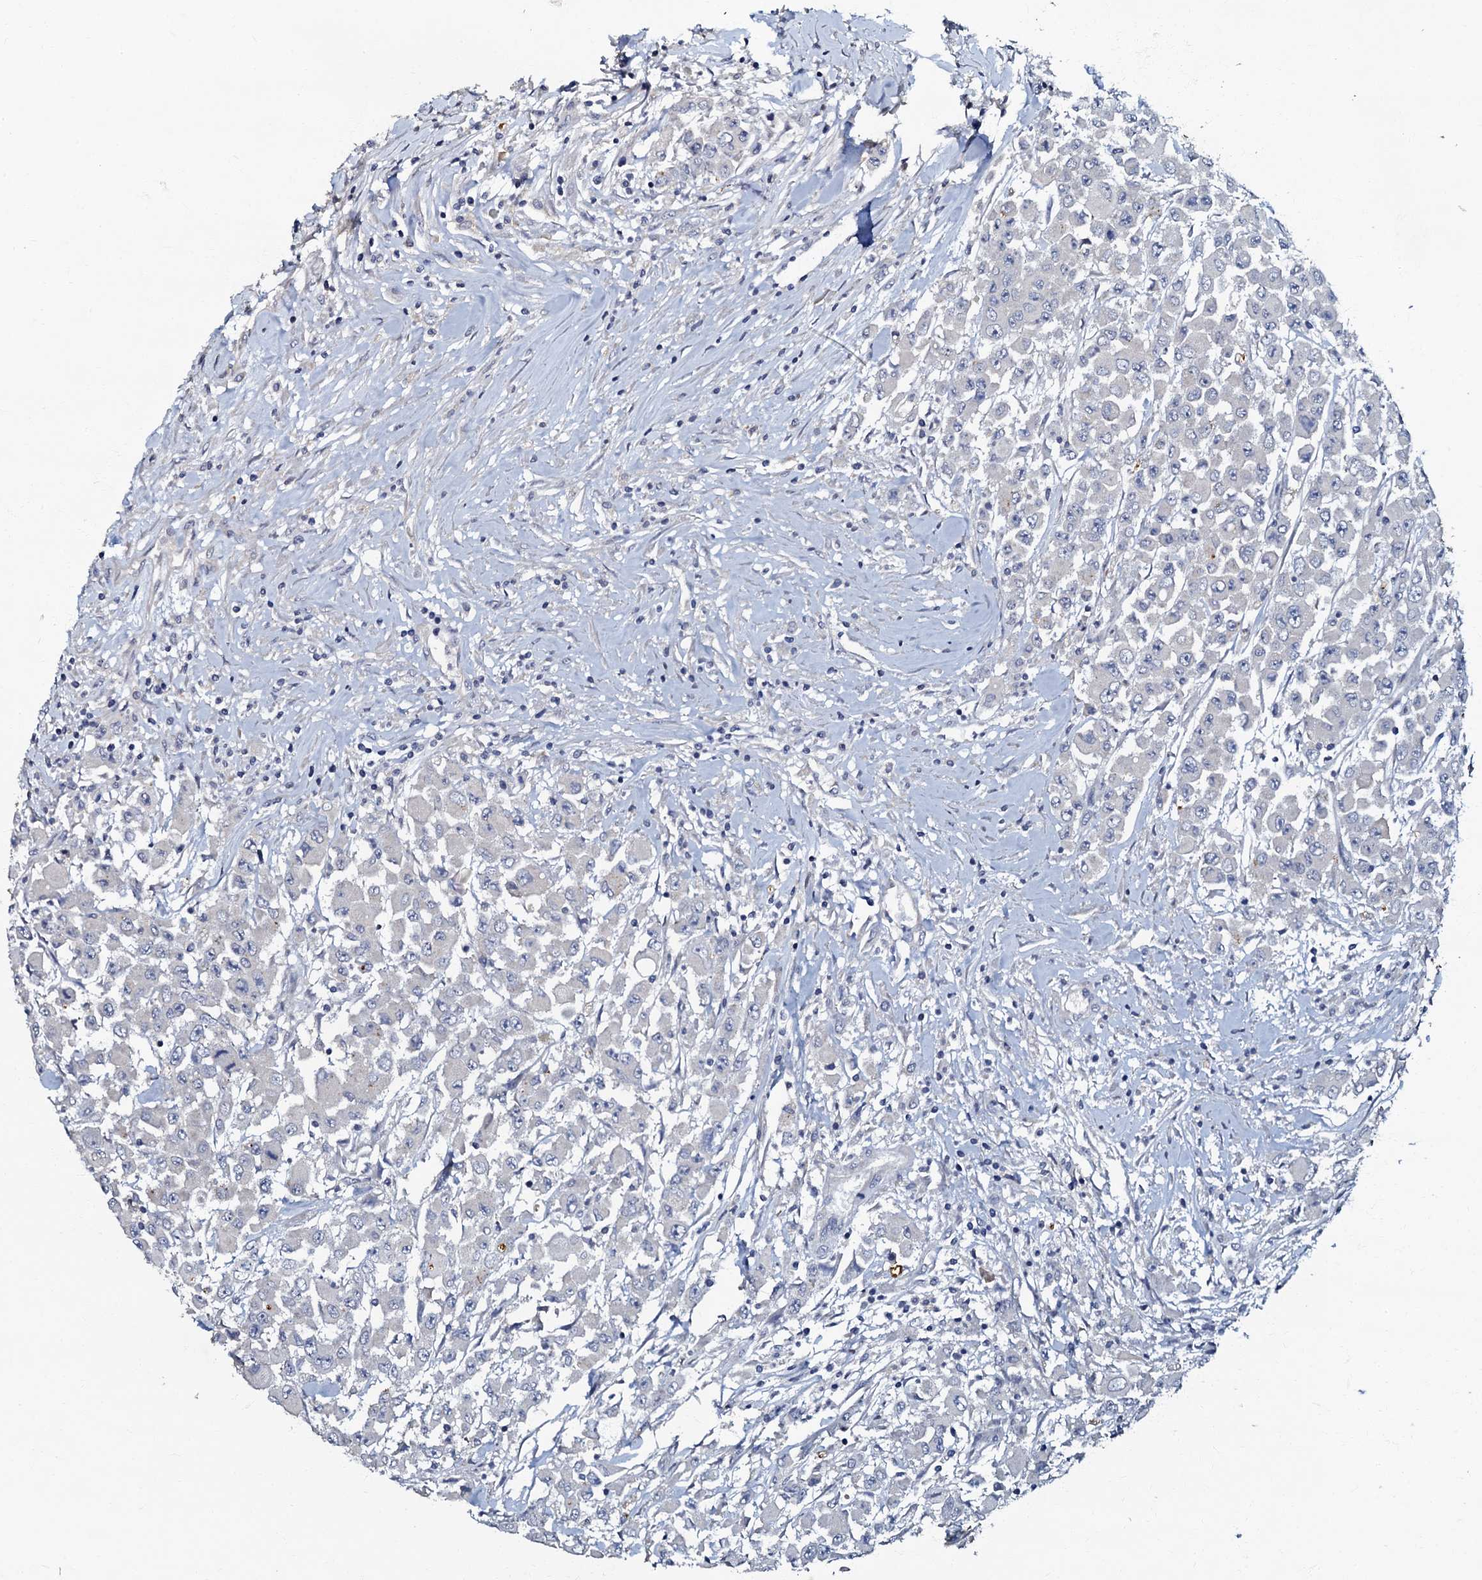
{"staining": {"intensity": "negative", "quantity": "none", "location": "none"}, "tissue": "colorectal cancer", "cell_type": "Tumor cells", "image_type": "cancer", "snomed": [{"axis": "morphology", "description": "Adenocarcinoma, NOS"}, {"axis": "topography", "description": "Colon"}], "caption": "A micrograph of colorectal cancer (adenocarcinoma) stained for a protein demonstrates no brown staining in tumor cells.", "gene": "OLAH", "patient": {"sex": "male", "age": 51}}